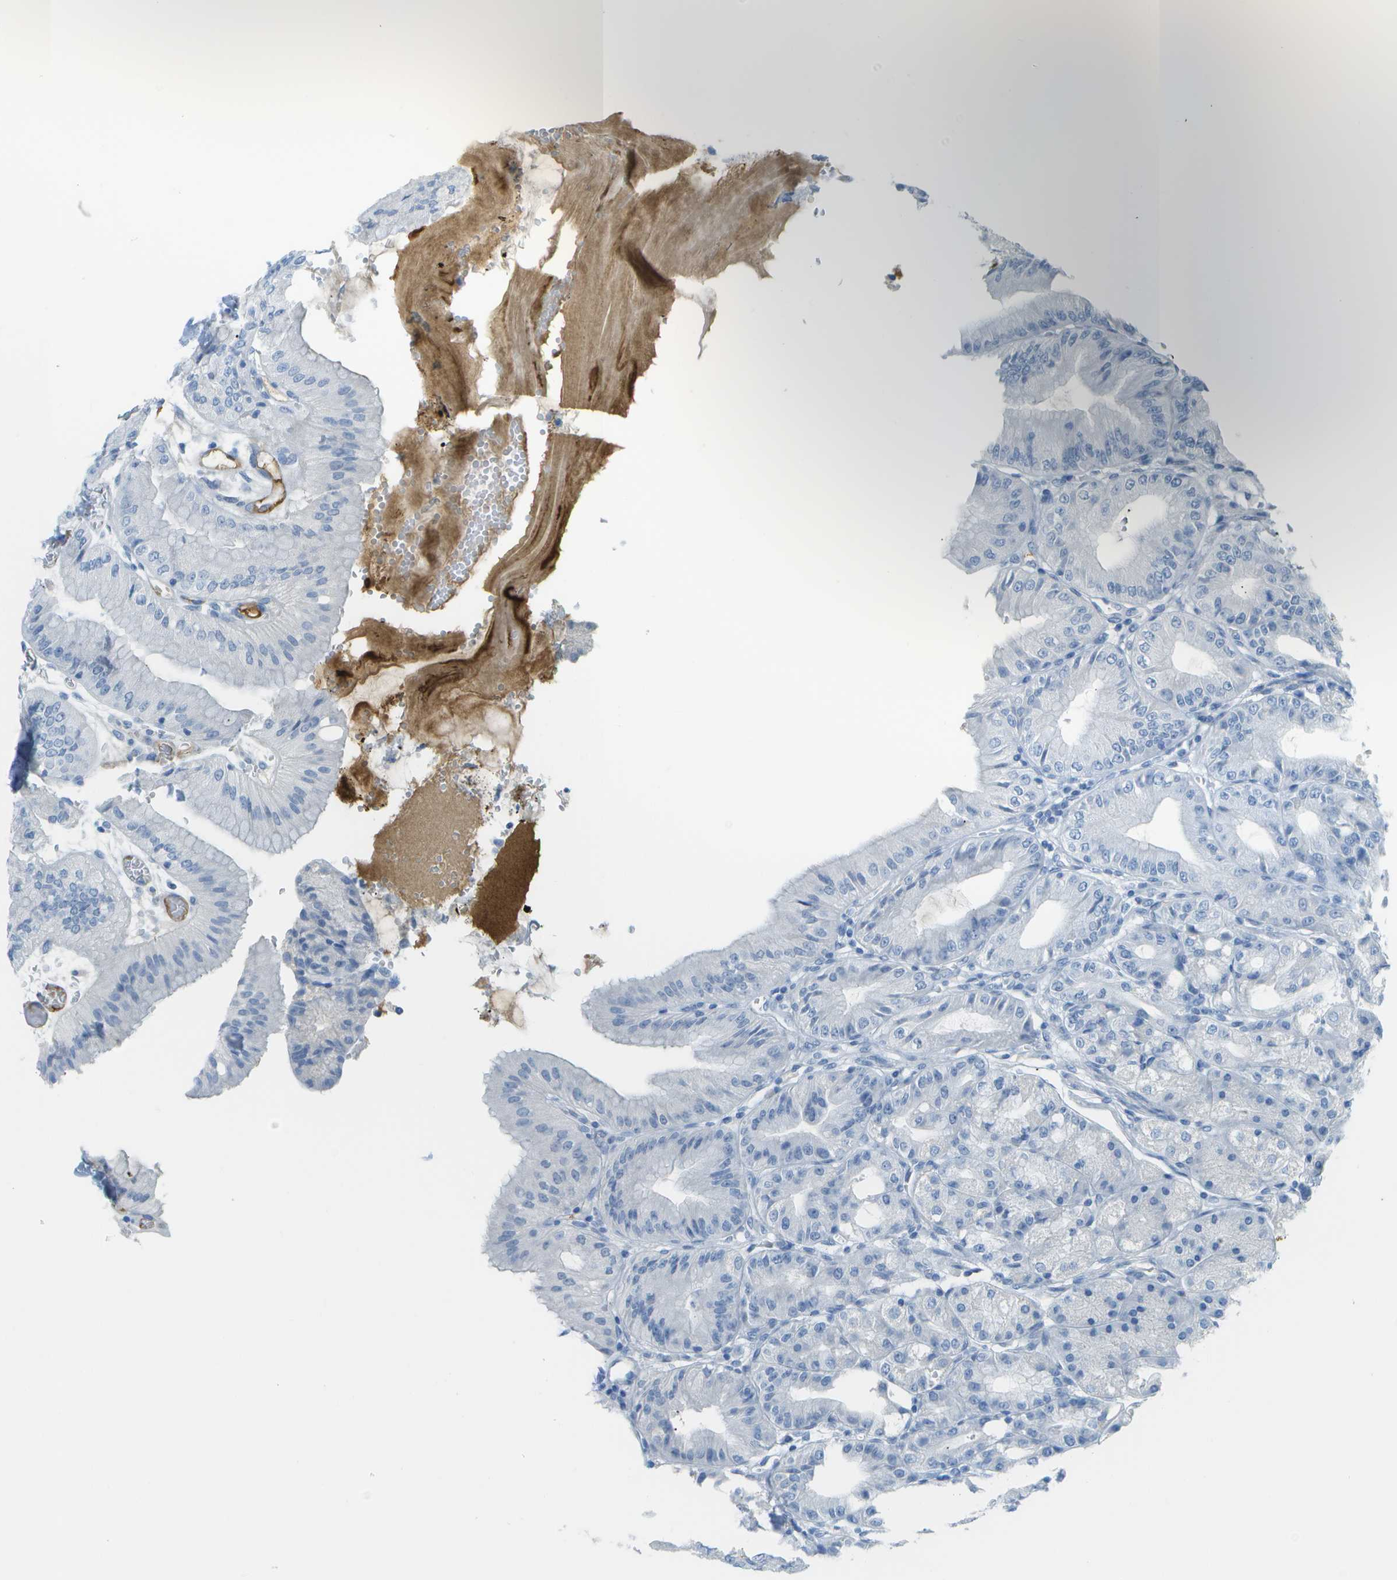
{"staining": {"intensity": "negative", "quantity": "none", "location": "none"}, "tissue": "stomach", "cell_type": "Glandular cells", "image_type": "normal", "snomed": [{"axis": "morphology", "description": "Normal tissue, NOS"}, {"axis": "topography", "description": "Stomach, lower"}], "caption": "High power microscopy histopathology image of an immunohistochemistry micrograph of normal stomach, revealing no significant positivity in glandular cells.", "gene": "C1S", "patient": {"sex": "male", "age": 71}}